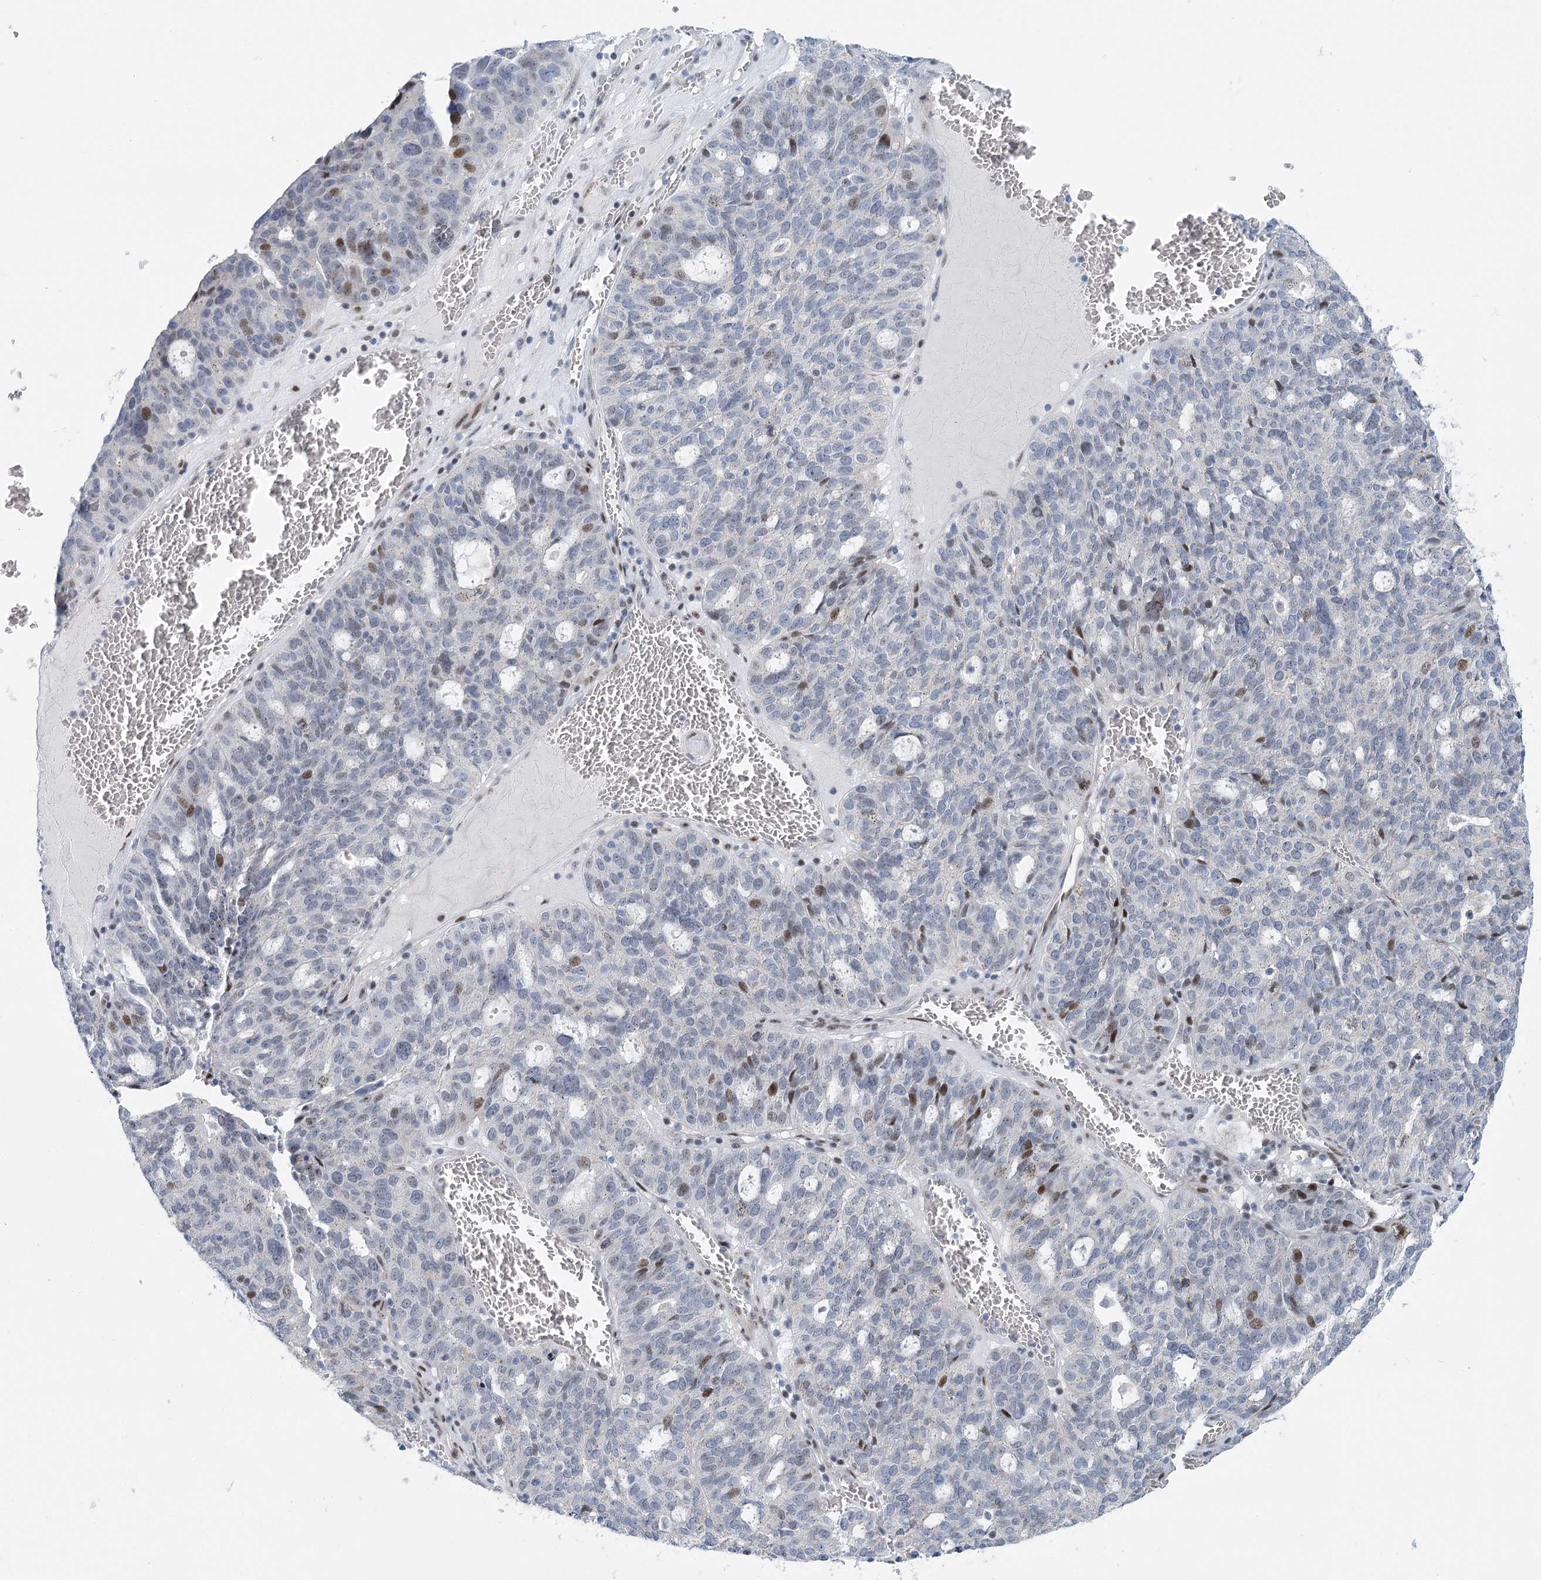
{"staining": {"intensity": "weak", "quantity": "<25%", "location": "nuclear"}, "tissue": "ovarian cancer", "cell_type": "Tumor cells", "image_type": "cancer", "snomed": [{"axis": "morphology", "description": "Cystadenocarcinoma, serous, NOS"}, {"axis": "topography", "description": "Ovary"}], "caption": "Tumor cells are negative for brown protein staining in serous cystadenocarcinoma (ovarian).", "gene": "CAMTA1", "patient": {"sex": "female", "age": 59}}